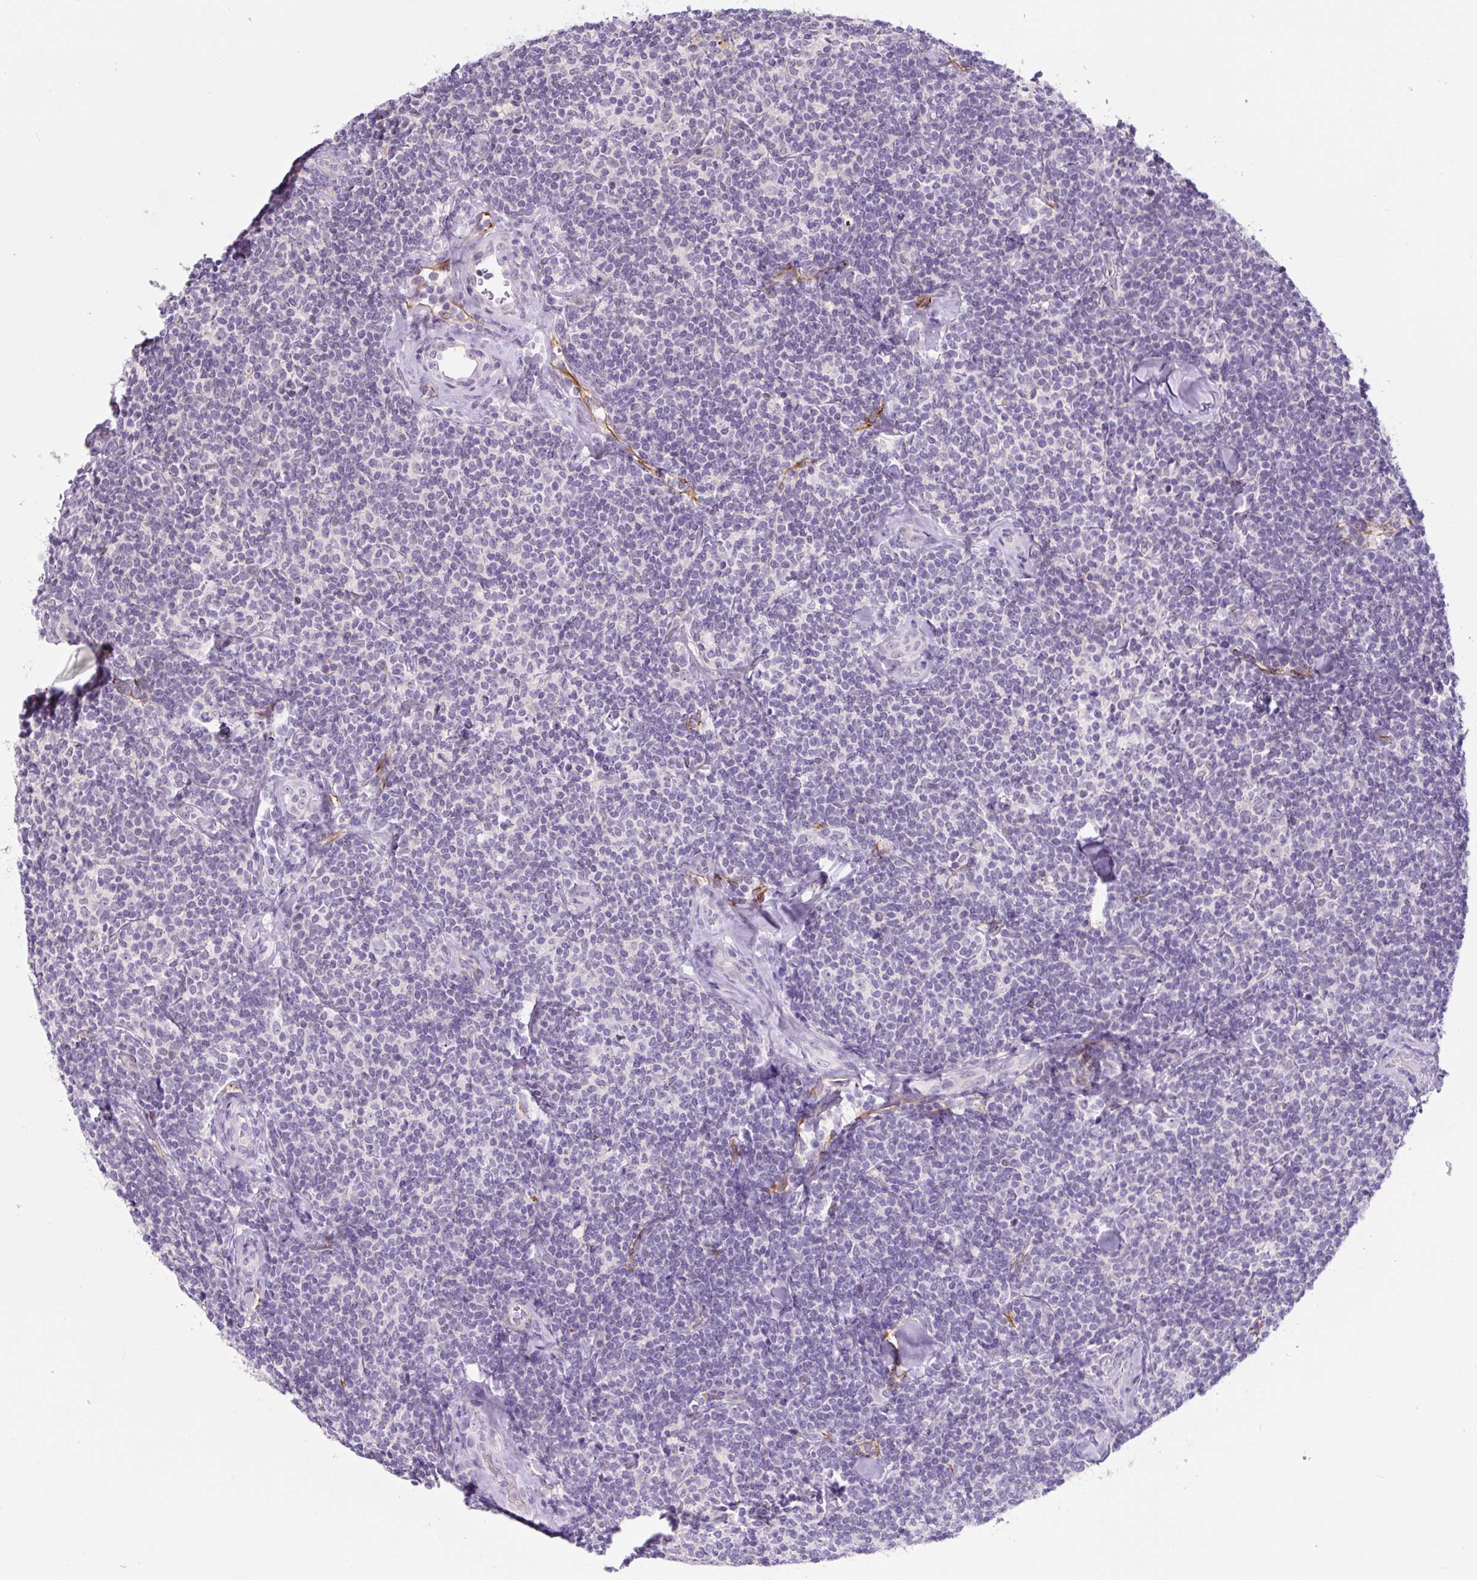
{"staining": {"intensity": "negative", "quantity": "none", "location": "none"}, "tissue": "lymphoma", "cell_type": "Tumor cells", "image_type": "cancer", "snomed": [{"axis": "morphology", "description": "Malignant lymphoma, non-Hodgkin's type, Low grade"}, {"axis": "topography", "description": "Lymph node"}], "caption": "A histopathology image of low-grade malignant lymphoma, non-Hodgkin's type stained for a protein displays no brown staining in tumor cells.", "gene": "CCL25", "patient": {"sex": "female", "age": 56}}